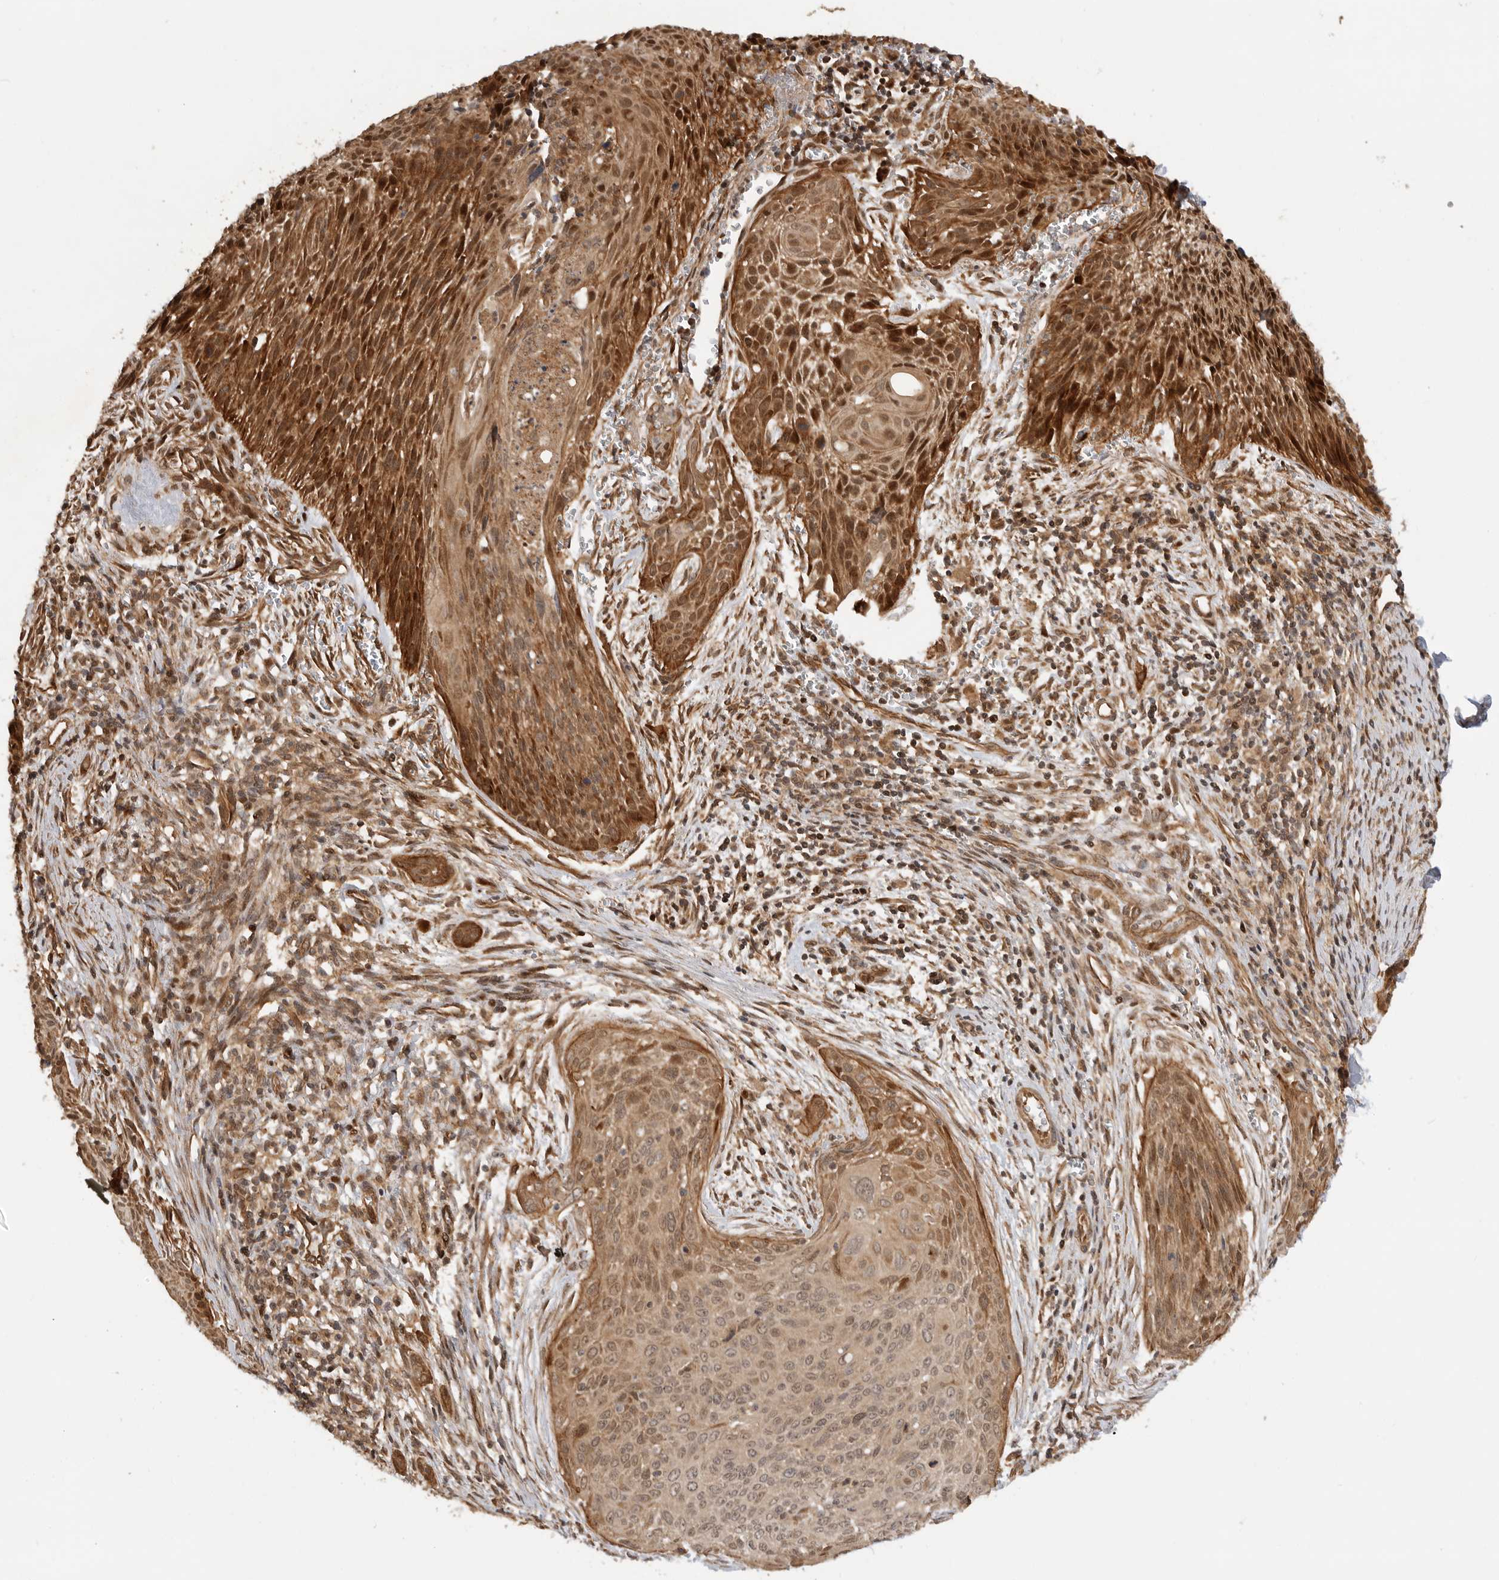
{"staining": {"intensity": "moderate", "quantity": ">75%", "location": "cytoplasmic/membranous,nuclear"}, "tissue": "cervical cancer", "cell_type": "Tumor cells", "image_type": "cancer", "snomed": [{"axis": "morphology", "description": "Squamous cell carcinoma, NOS"}, {"axis": "topography", "description": "Cervix"}], "caption": "An image showing moderate cytoplasmic/membranous and nuclear expression in approximately >75% of tumor cells in cervical cancer (squamous cell carcinoma), as visualized by brown immunohistochemical staining.", "gene": "ADPRS", "patient": {"sex": "female", "age": 55}}